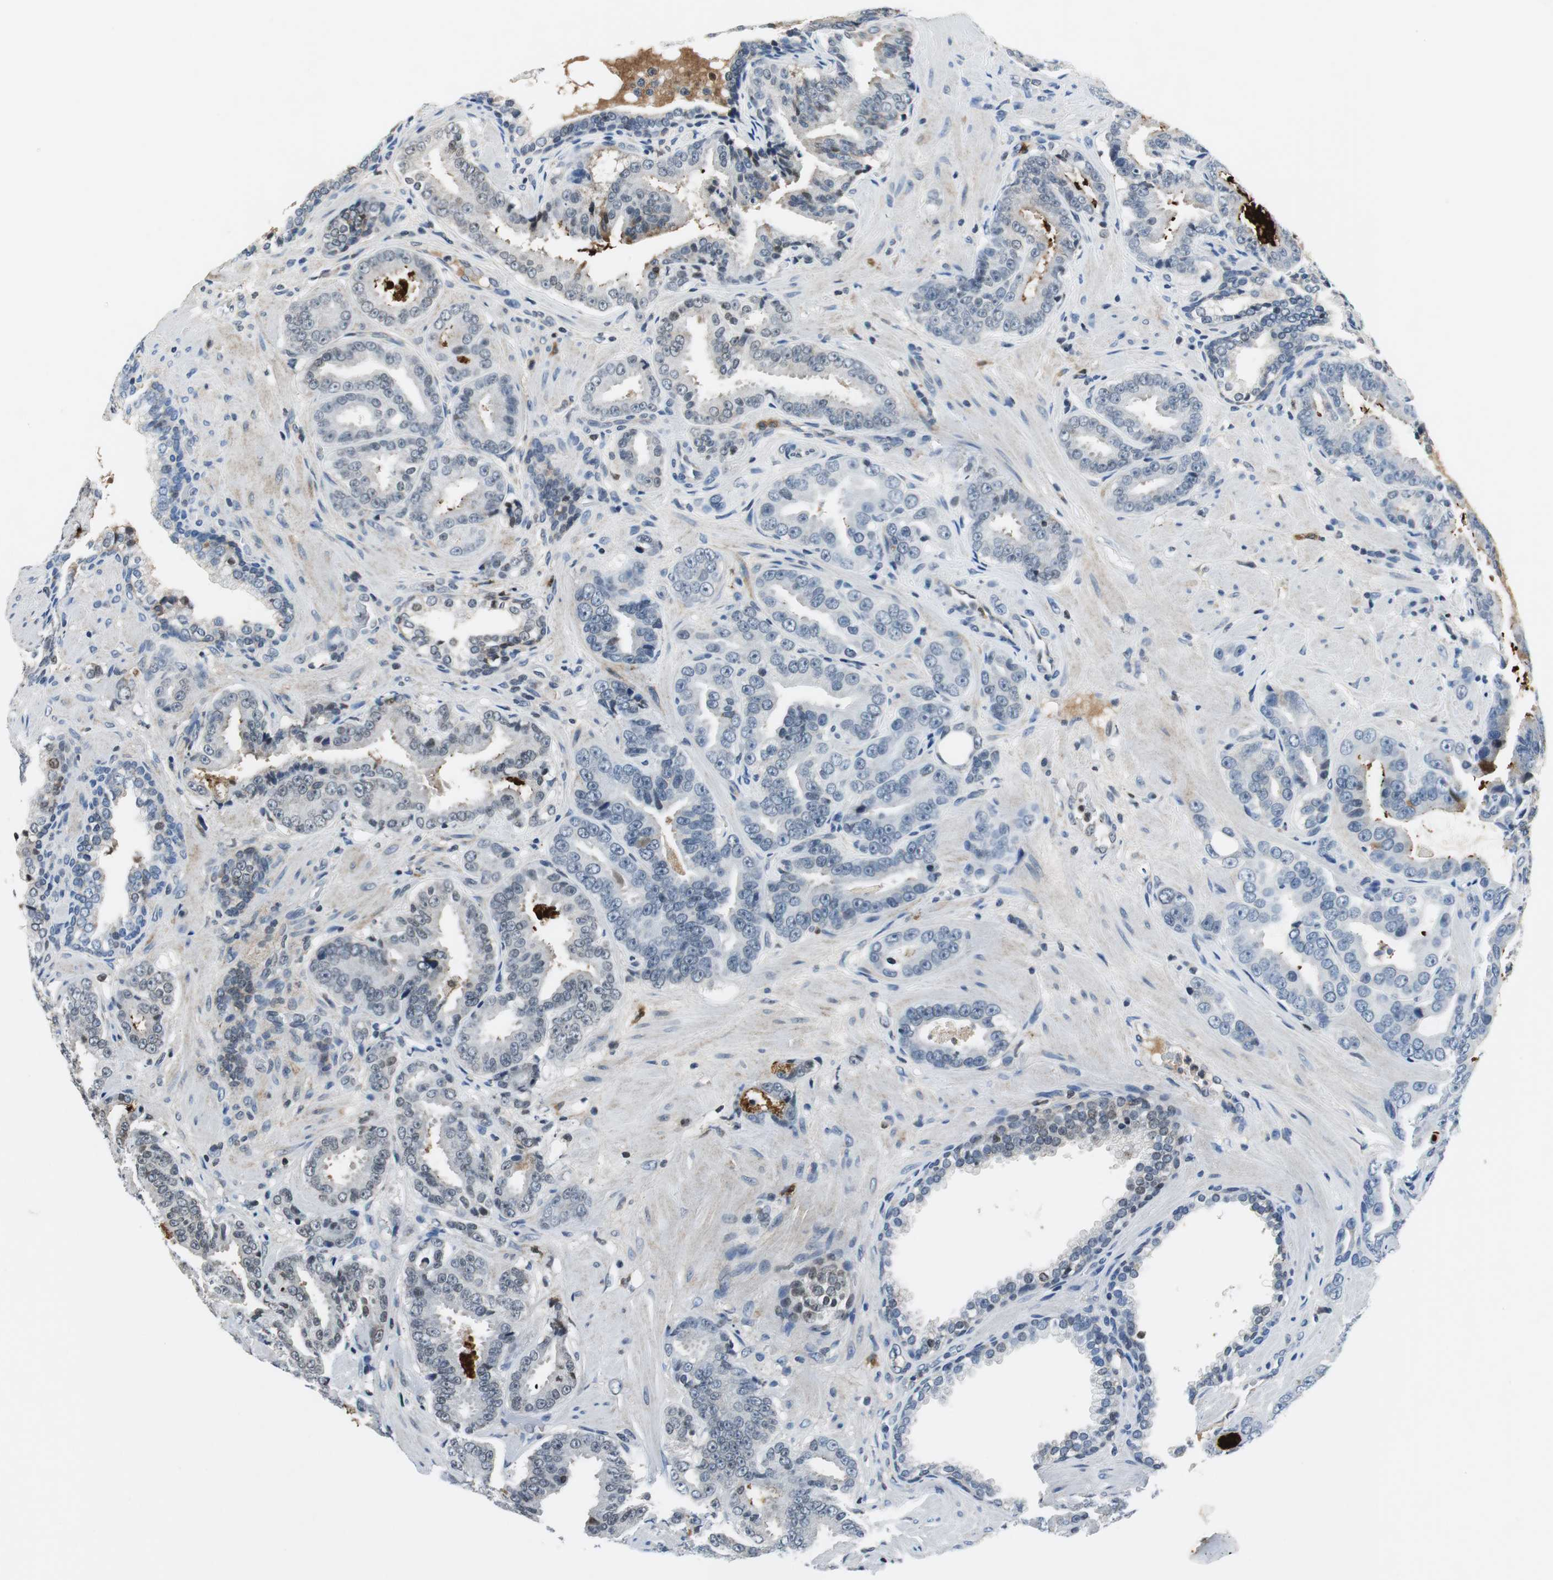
{"staining": {"intensity": "weak", "quantity": "<25%", "location": "nuclear"}, "tissue": "prostate cancer", "cell_type": "Tumor cells", "image_type": "cancer", "snomed": [{"axis": "morphology", "description": "Adenocarcinoma, Low grade"}, {"axis": "topography", "description": "Prostate"}], "caption": "Tumor cells are negative for brown protein staining in prostate cancer.", "gene": "ORM1", "patient": {"sex": "male", "age": 59}}